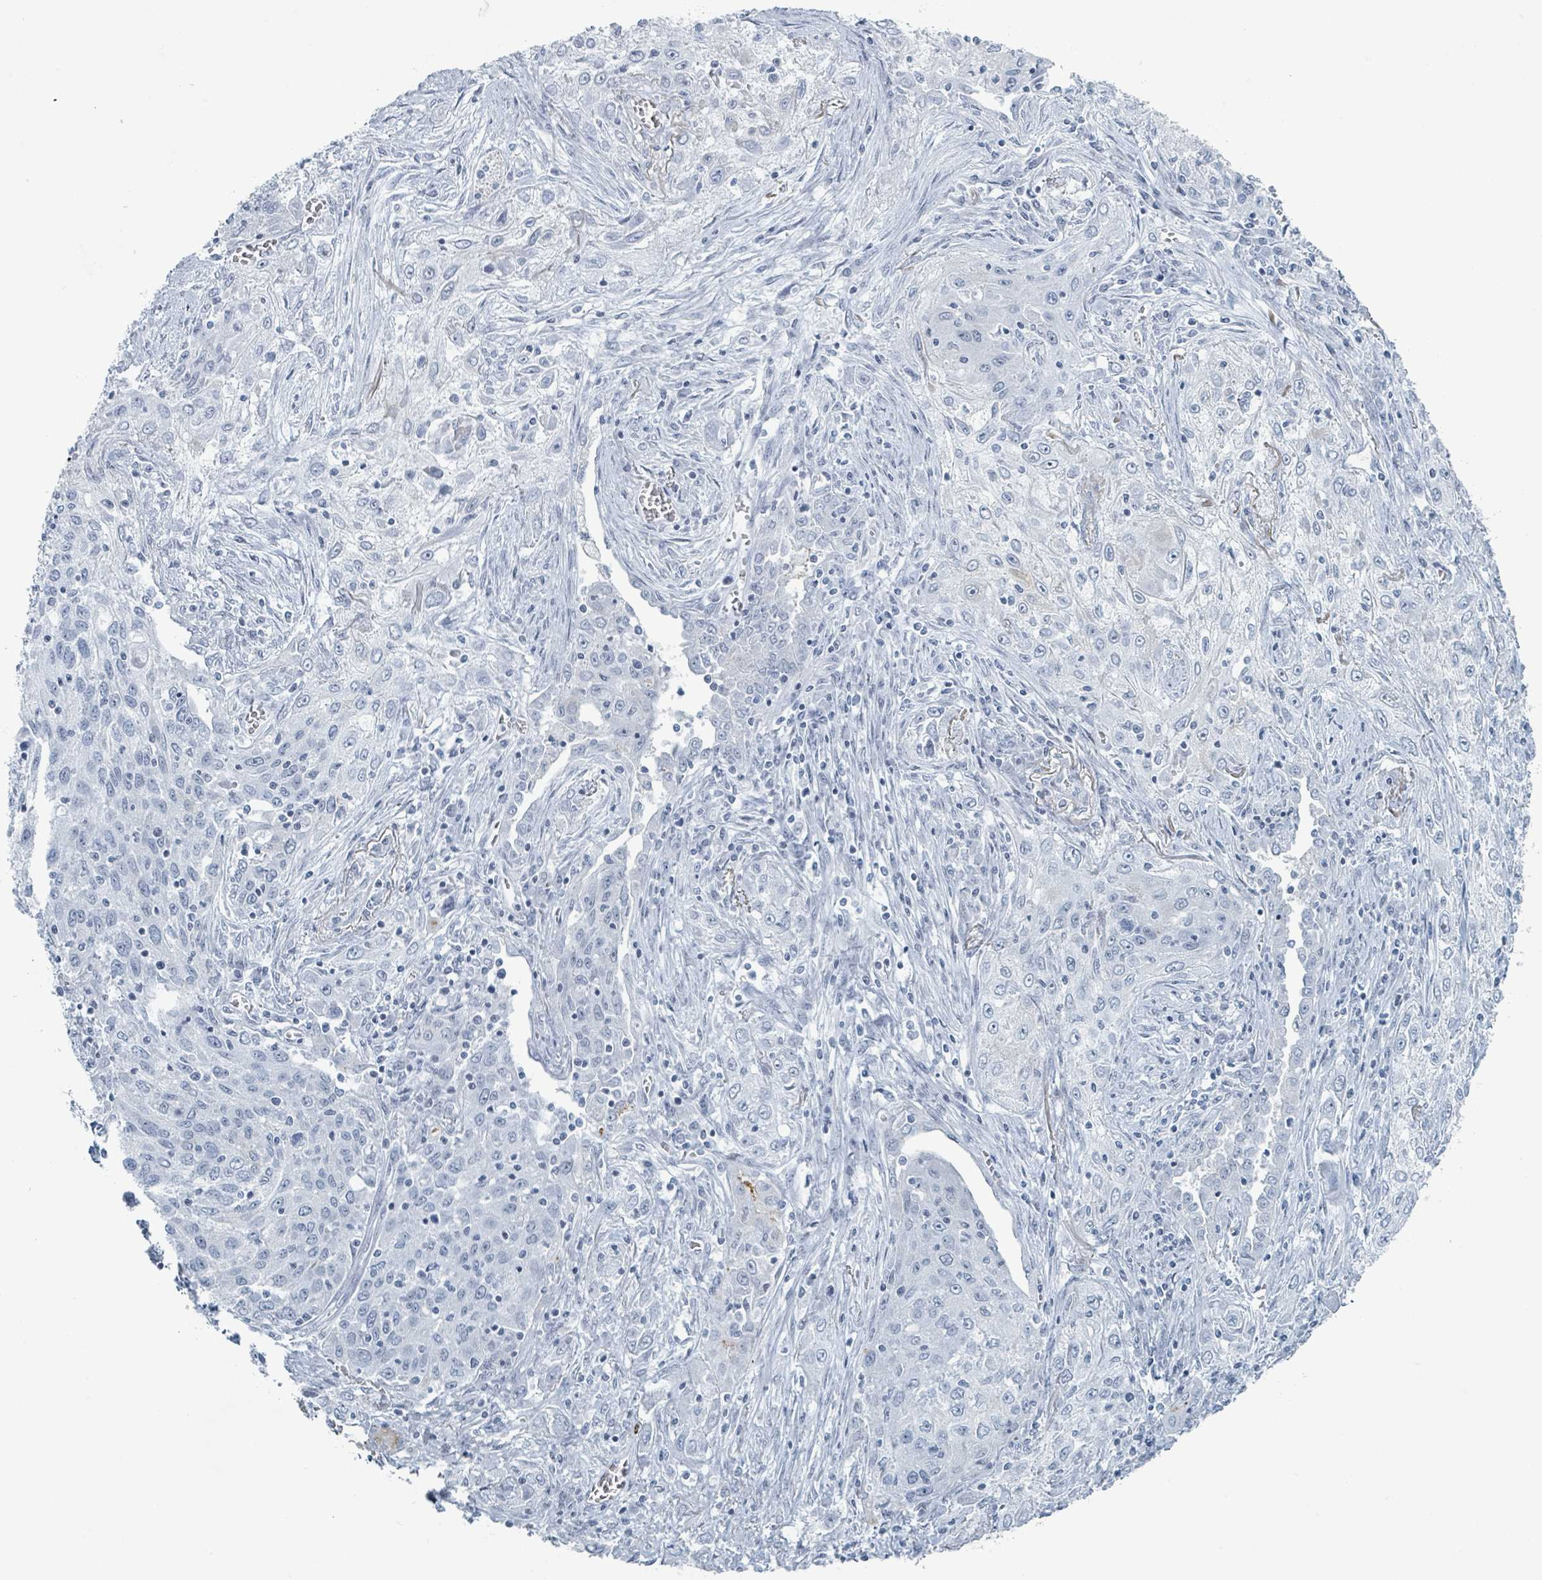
{"staining": {"intensity": "negative", "quantity": "none", "location": "none"}, "tissue": "lung cancer", "cell_type": "Tumor cells", "image_type": "cancer", "snomed": [{"axis": "morphology", "description": "Squamous cell carcinoma, NOS"}, {"axis": "topography", "description": "Lung"}], "caption": "Immunohistochemistry of lung cancer (squamous cell carcinoma) demonstrates no positivity in tumor cells.", "gene": "GPR15LG", "patient": {"sex": "female", "age": 69}}